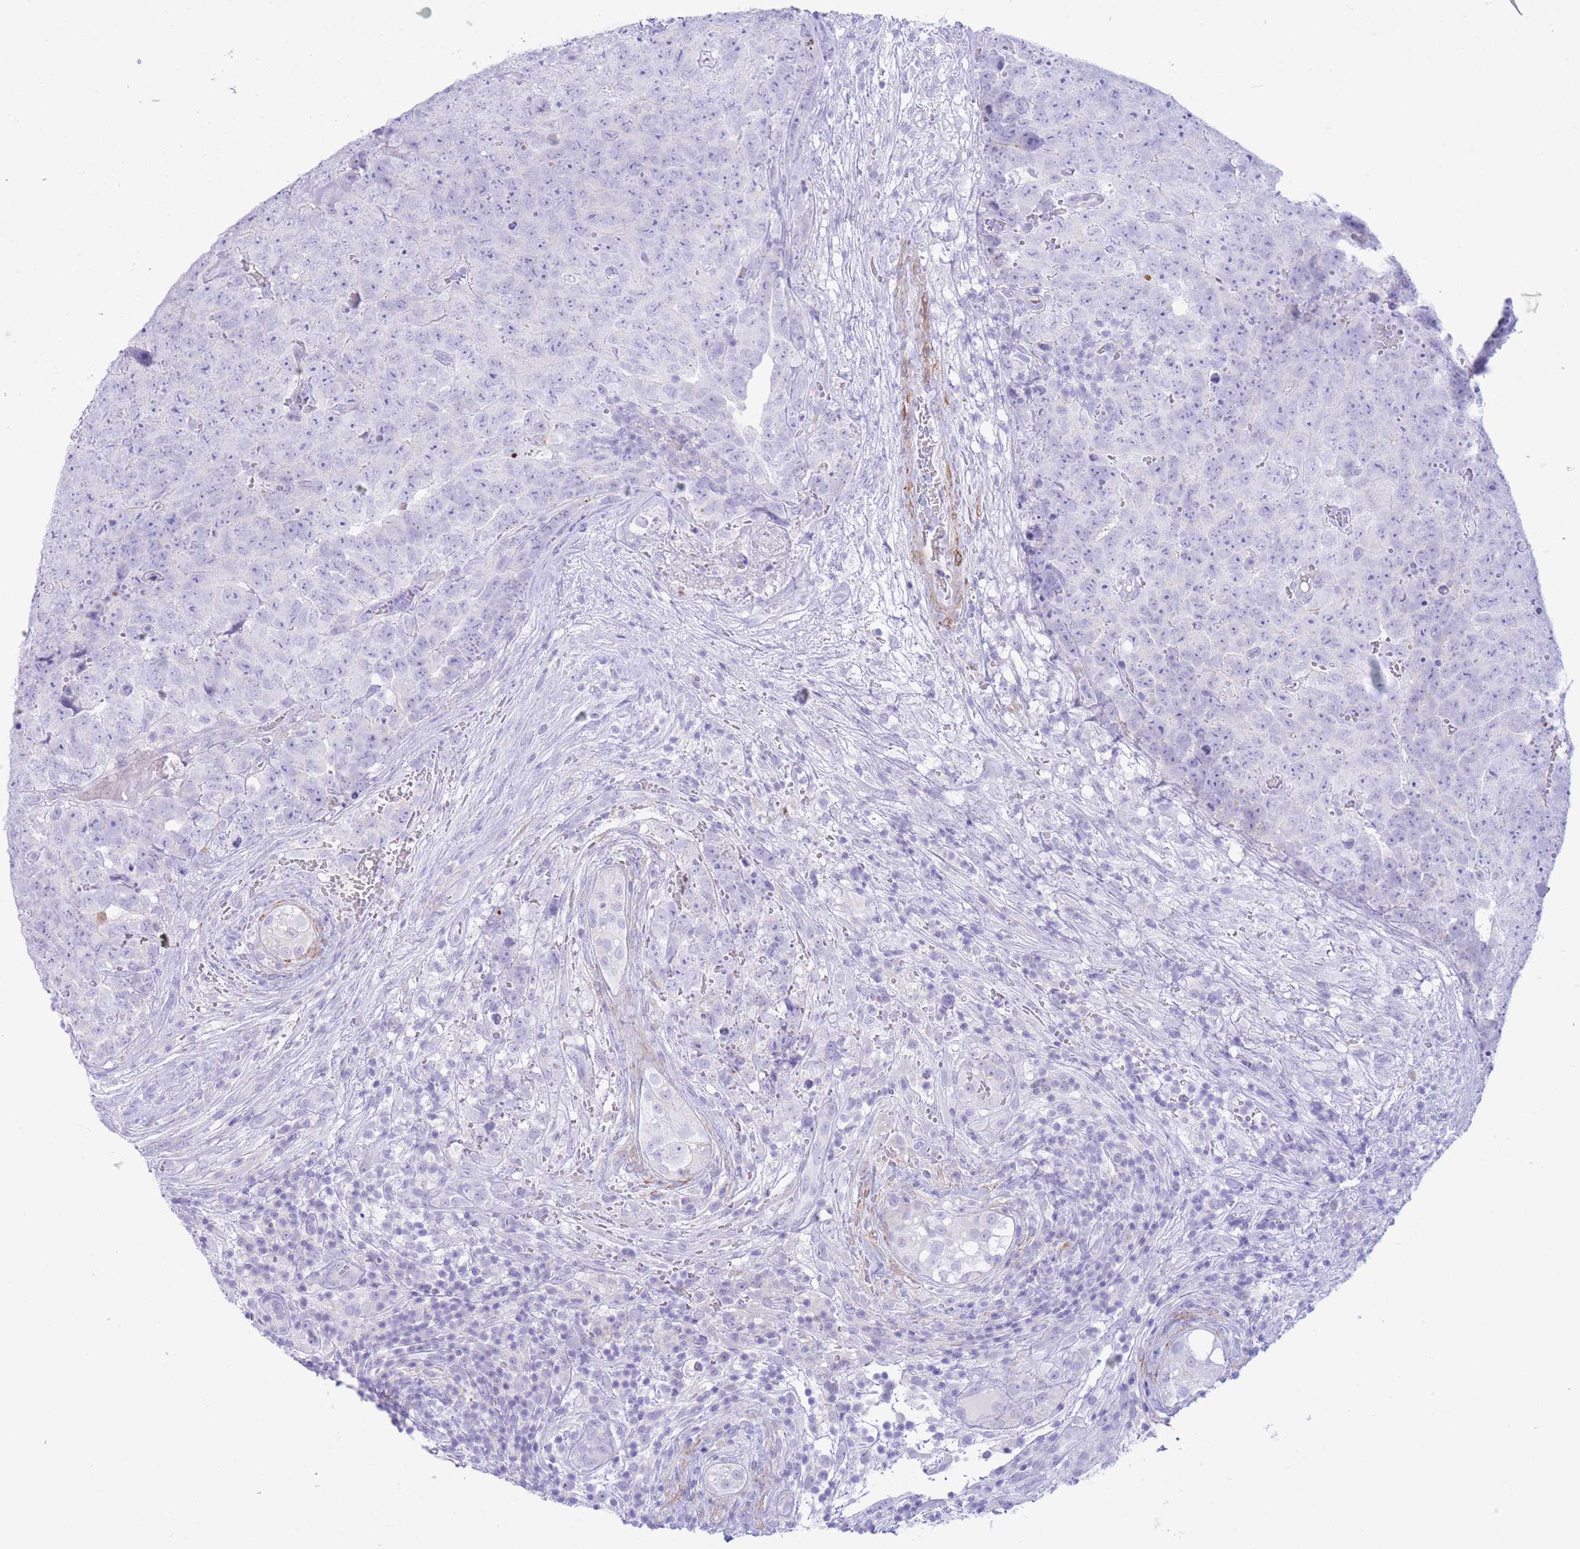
{"staining": {"intensity": "negative", "quantity": "none", "location": "none"}, "tissue": "testis cancer", "cell_type": "Tumor cells", "image_type": "cancer", "snomed": [{"axis": "morphology", "description": "Seminoma, NOS"}, {"axis": "morphology", "description": "Teratoma, malignant, NOS"}, {"axis": "topography", "description": "Testis"}], "caption": "Tumor cells show no significant positivity in testis malignant teratoma. (DAB IHC visualized using brightfield microscopy, high magnification).", "gene": "VWA8", "patient": {"sex": "male", "age": 34}}